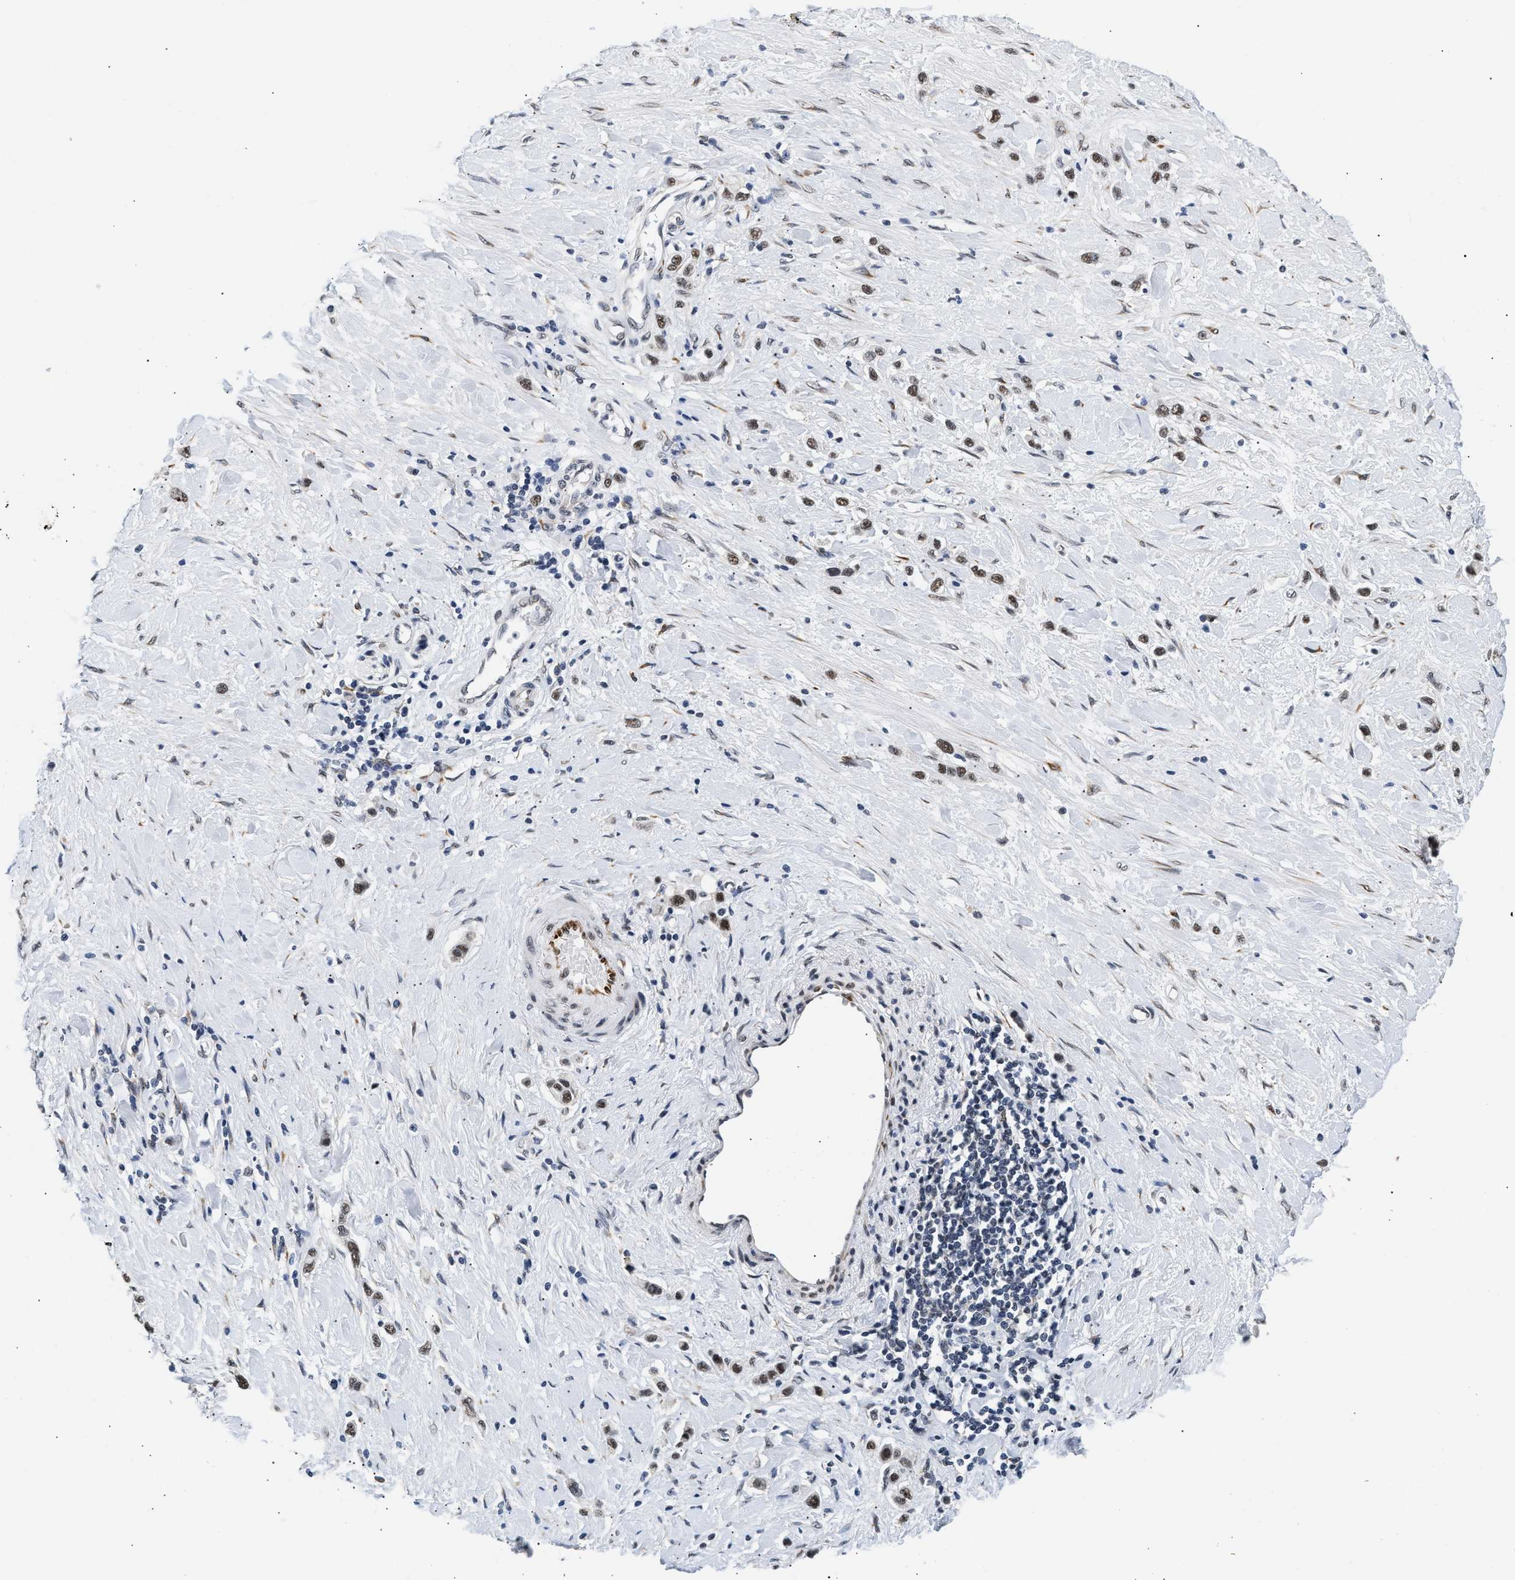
{"staining": {"intensity": "moderate", "quantity": ">75%", "location": "nuclear"}, "tissue": "stomach cancer", "cell_type": "Tumor cells", "image_type": "cancer", "snomed": [{"axis": "morphology", "description": "Adenocarcinoma, NOS"}, {"axis": "topography", "description": "Stomach"}], "caption": "An immunohistochemistry image of neoplastic tissue is shown. Protein staining in brown highlights moderate nuclear positivity in stomach cancer within tumor cells. (brown staining indicates protein expression, while blue staining denotes nuclei).", "gene": "THOC1", "patient": {"sex": "female", "age": 65}}